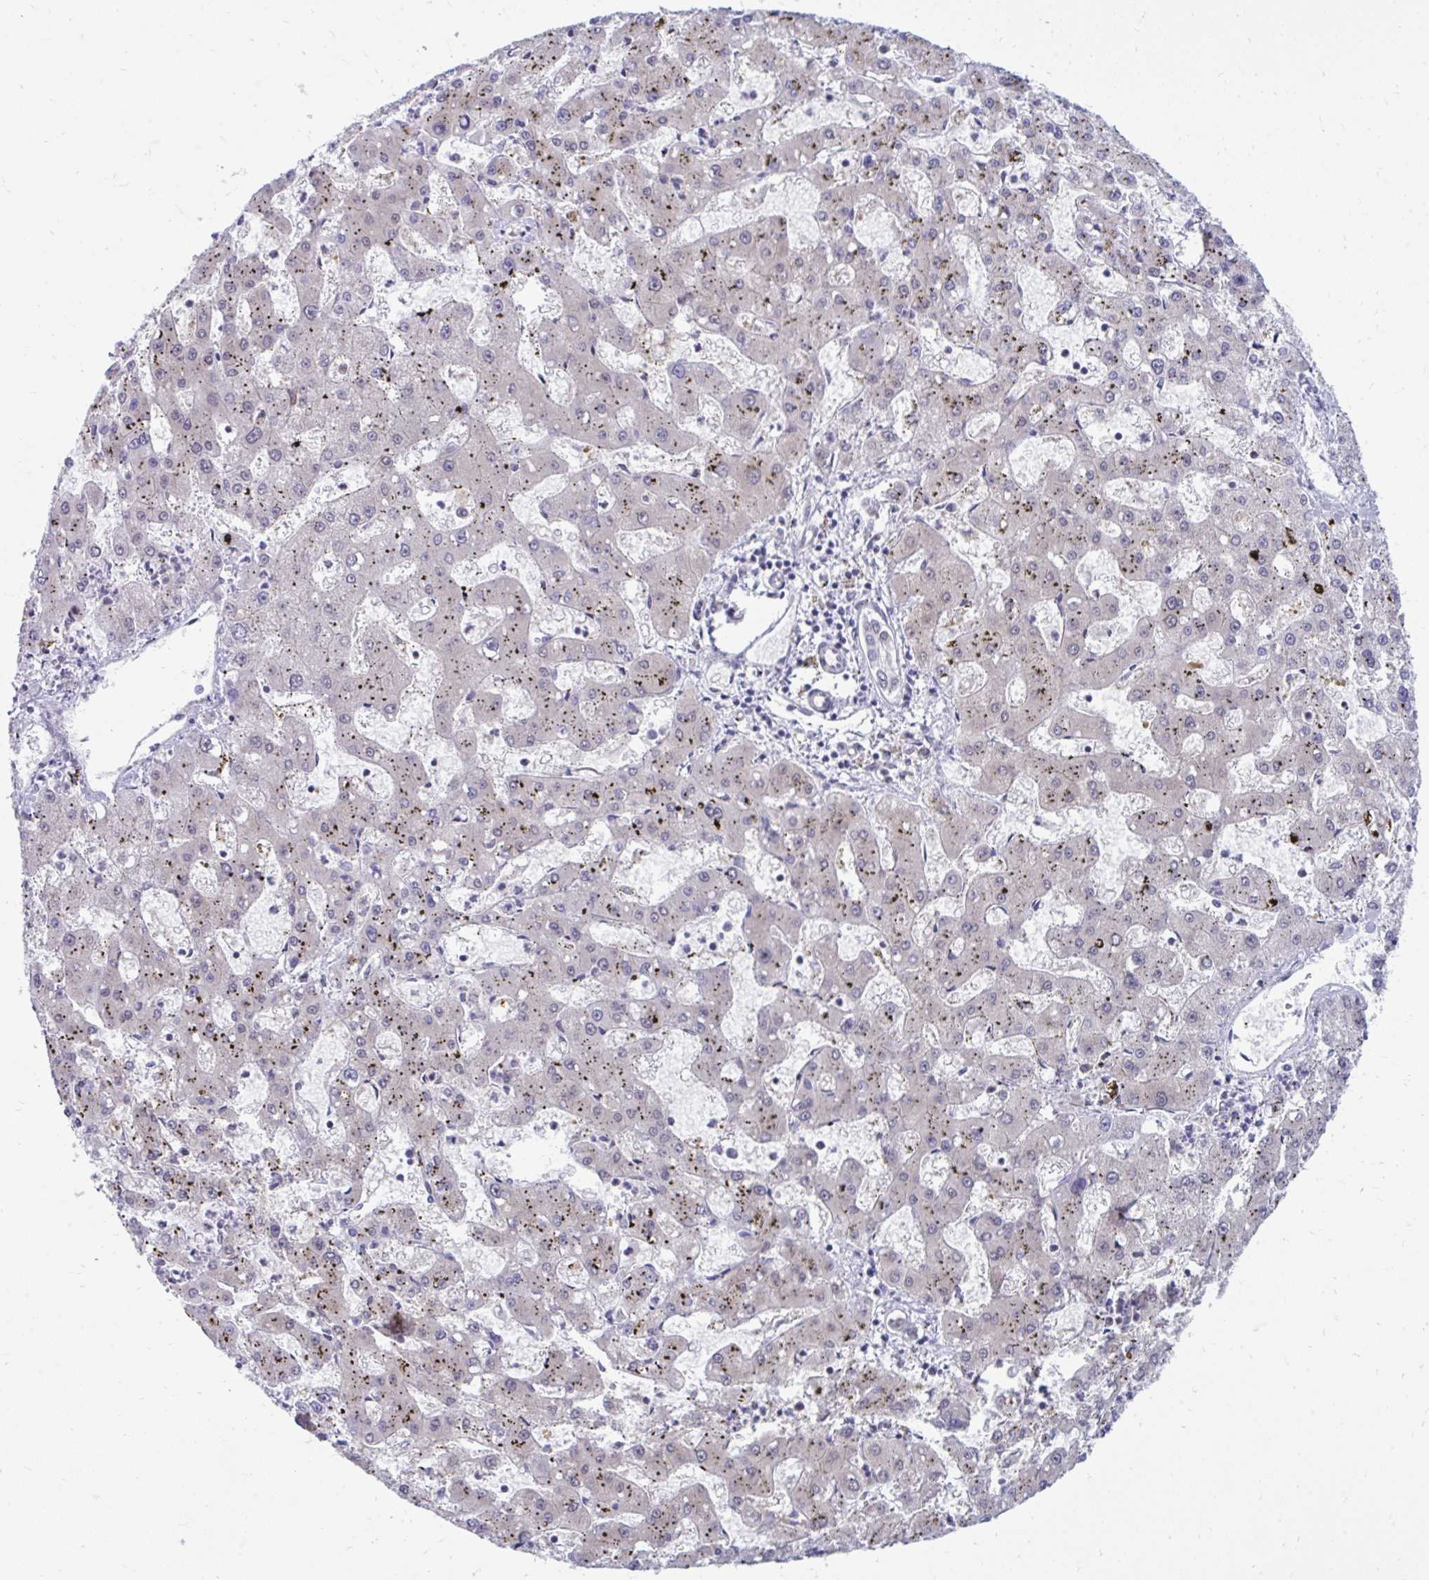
{"staining": {"intensity": "negative", "quantity": "none", "location": "none"}, "tissue": "liver cancer", "cell_type": "Tumor cells", "image_type": "cancer", "snomed": [{"axis": "morphology", "description": "Carcinoma, Hepatocellular, NOS"}, {"axis": "topography", "description": "Liver"}], "caption": "Immunohistochemistry of human hepatocellular carcinoma (liver) displays no positivity in tumor cells.", "gene": "SELENON", "patient": {"sex": "male", "age": 67}}